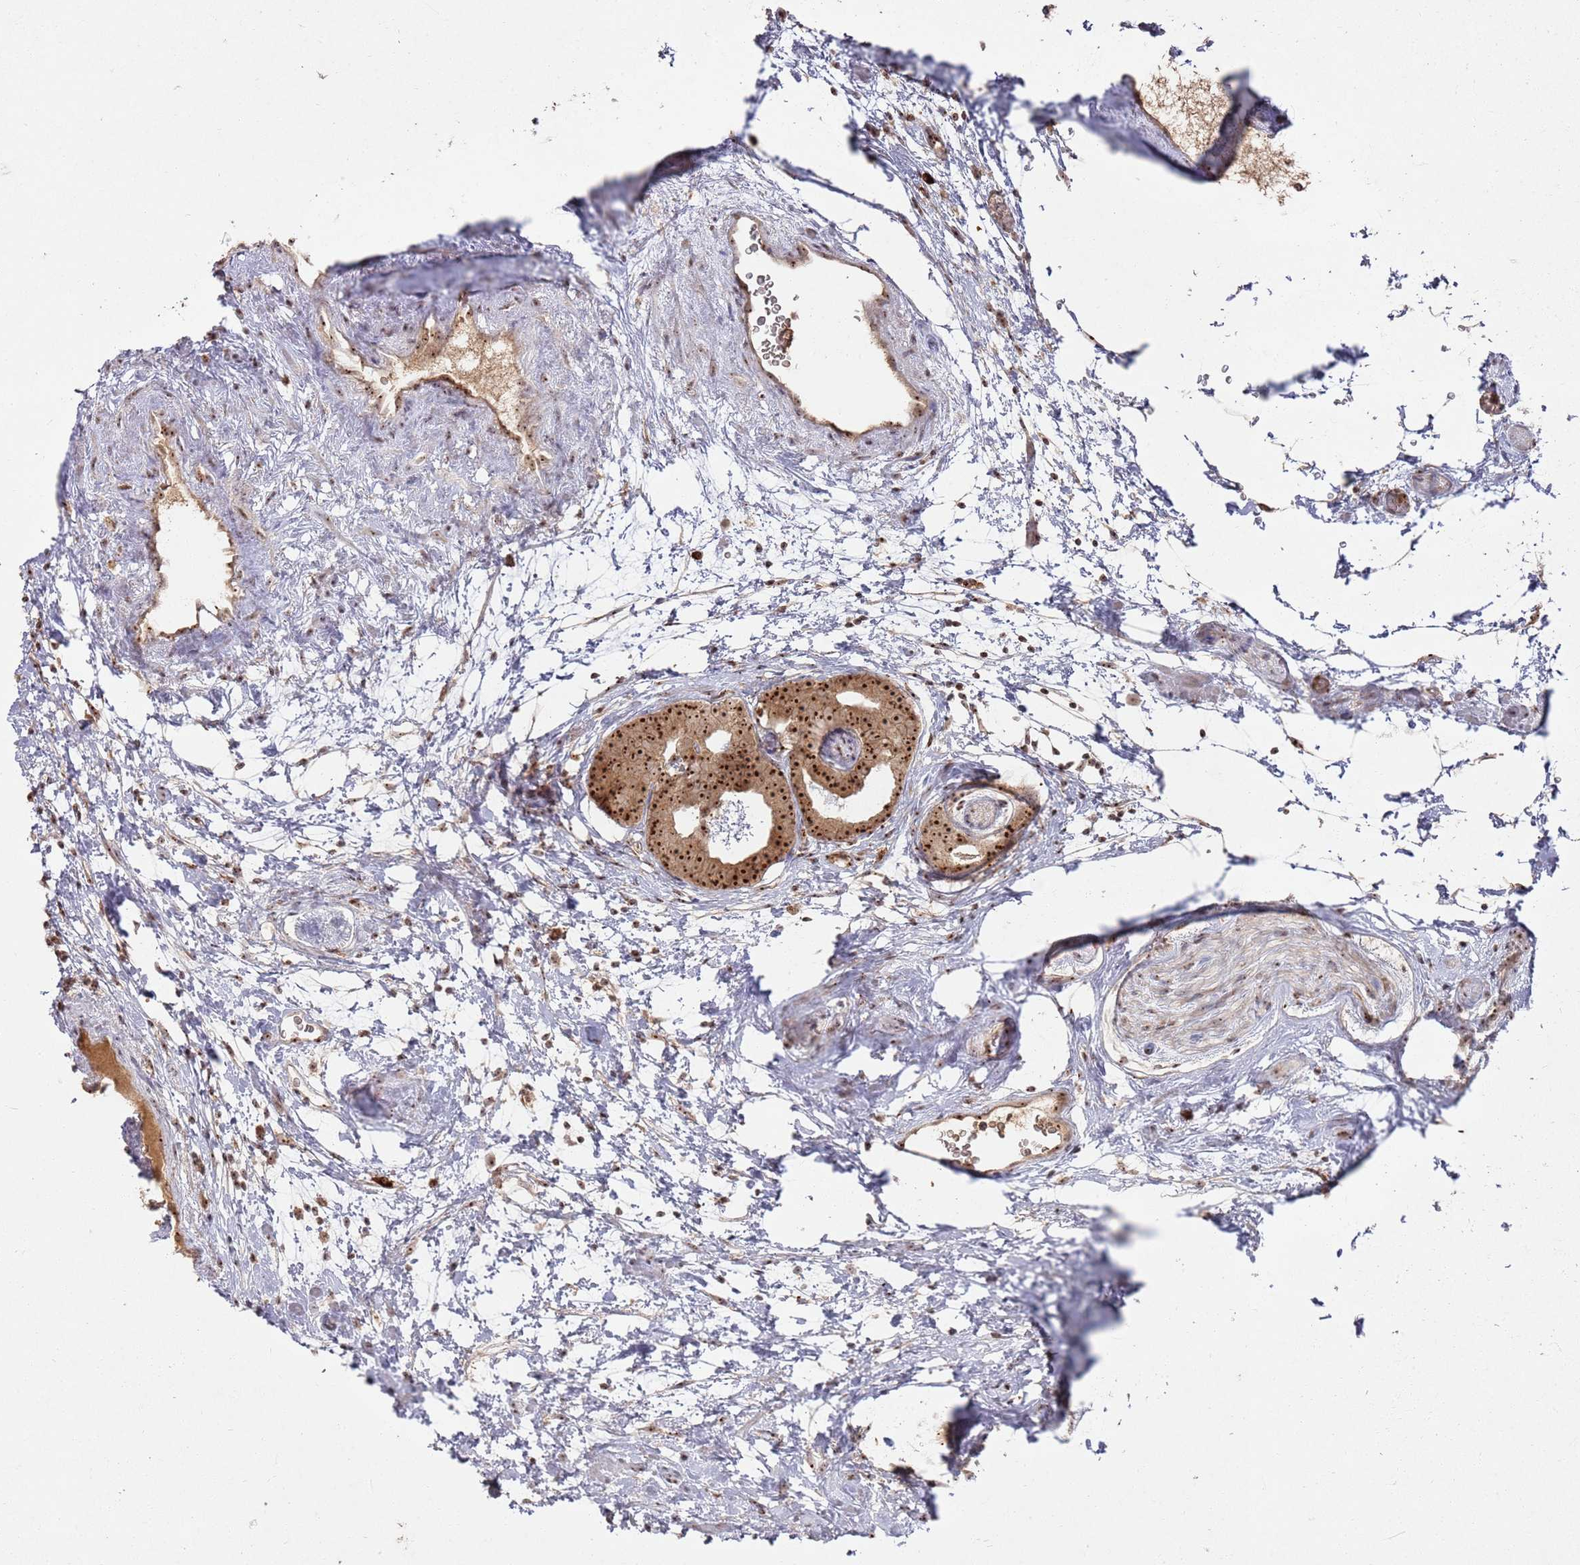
{"staining": {"intensity": "strong", "quantity": ">75%", "location": "nuclear"}, "tissue": "prostate cancer", "cell_type": "Tumor cells", "image_type": "cancer", "snomed": [{"axis": "morphology", "description": "Adenocarcinoma, Low grade"}, {"axis": "topography", "description": "Prostate"}], "caption": "This micrograph reveals immunohistochemistry (IHC) staining of human prostate cancer (low-grade adenocarcinoma), with high strong nuclear positivity in approximately >75% of tumor cells.", "gene": "UTP11", "patient": {"sex": "male", "age": 63}}